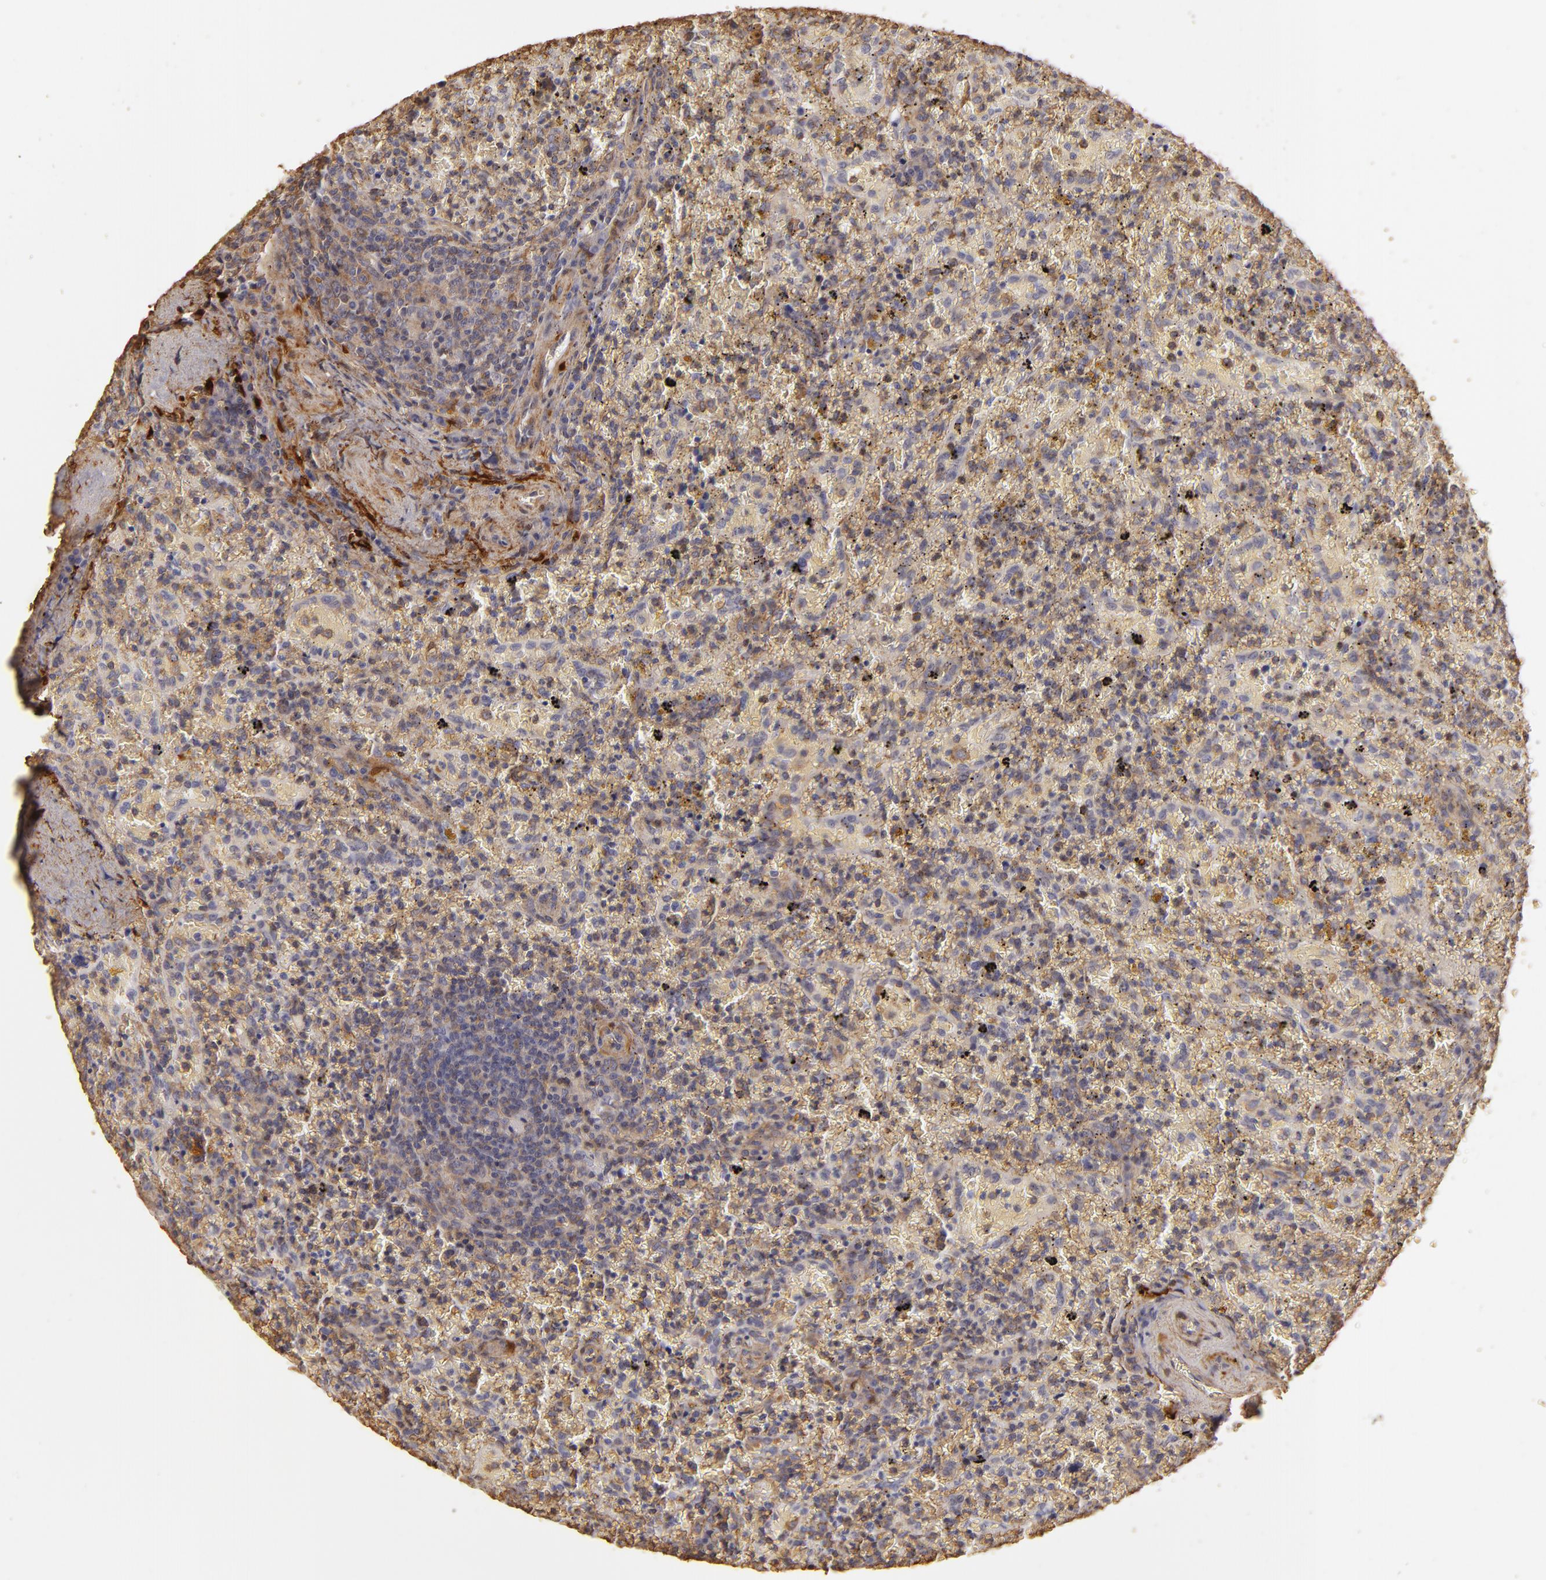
{"staining": {"intensity": "negative", "quantity": "none", "location": "none"}, "tissue": "lymphoma", "cell_type": "Tumor cells", "image_type": "cancer", "snomed": [{"axis": "morphology", "description": "Malignant lymphoma, non-Hodgkin's type, High grade"}, {"axis": "topography", "description": "Spleen"}, {"axis": "topography", "description": "Lymph node"}], "caption": "This is an immunohistochemistry (IHC) image of human lymphoma. There is no positivity in tumor cells.", "gene": "HSPB6", "patient": {"sex": "female", "age": 70}}